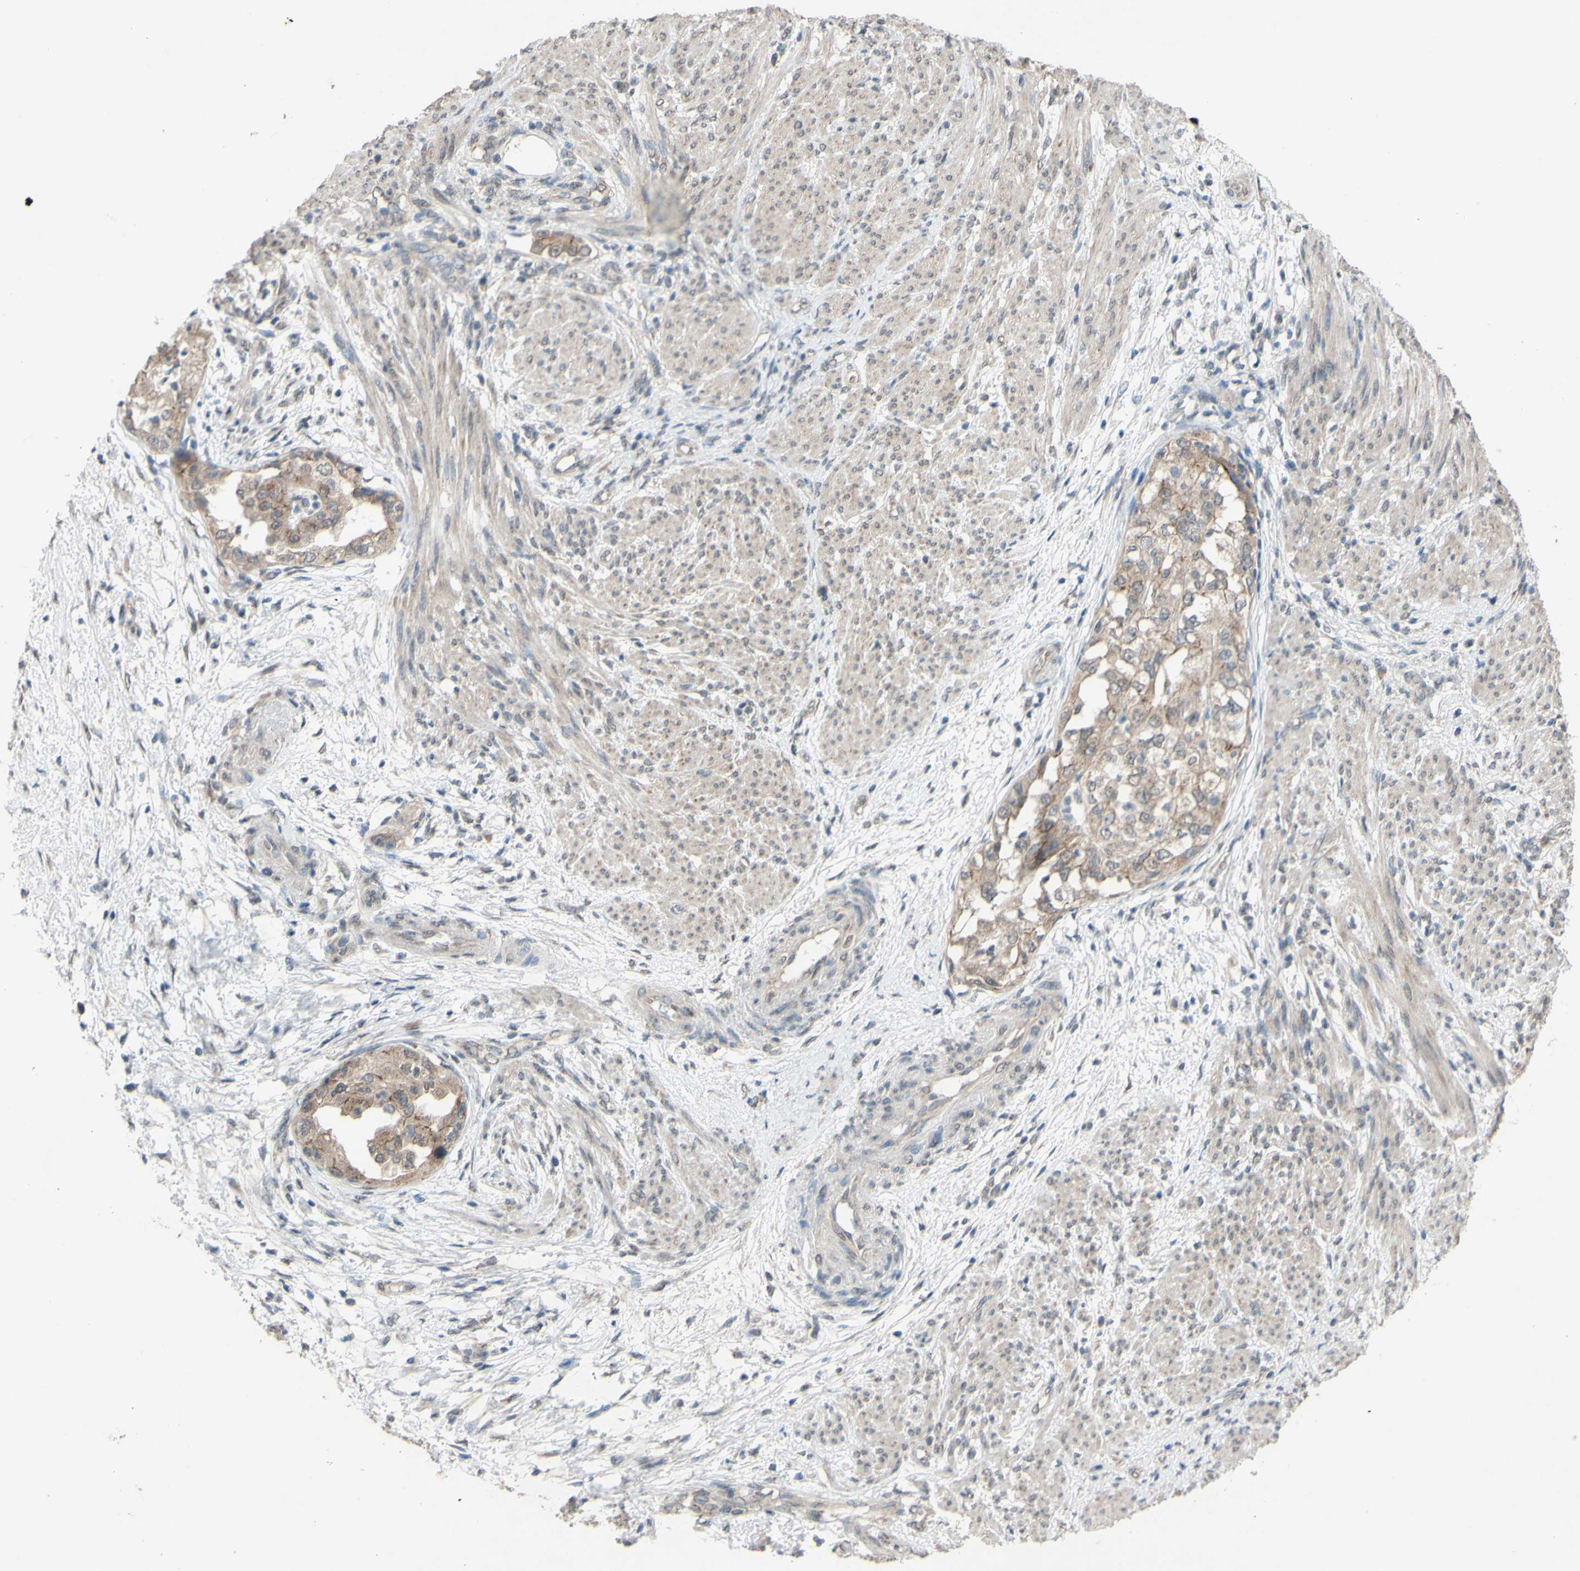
{"staining": {"intensity": "moderate", "quantity": ">75%", "location": "cytoplasmic/membranous"}, "tissue": "endometrial cancer", "cell_type": "Tumor cells", "image_type": "cancer", "snomed": [{"axis": "morphology", "description": "Adenocarcinoma, NOS"}, {"axis": "topography", "description": "Endometrium"}], "caption": "A micrograph showing moderate cytoplasmic/membranous staining in approximately >75% of tumor cells in endometrial adenocarcinoma, as visualized by brown immunohistochemical staining.", "gene": "CDCP1", "patient": {"sex": "female", "age": 85}}